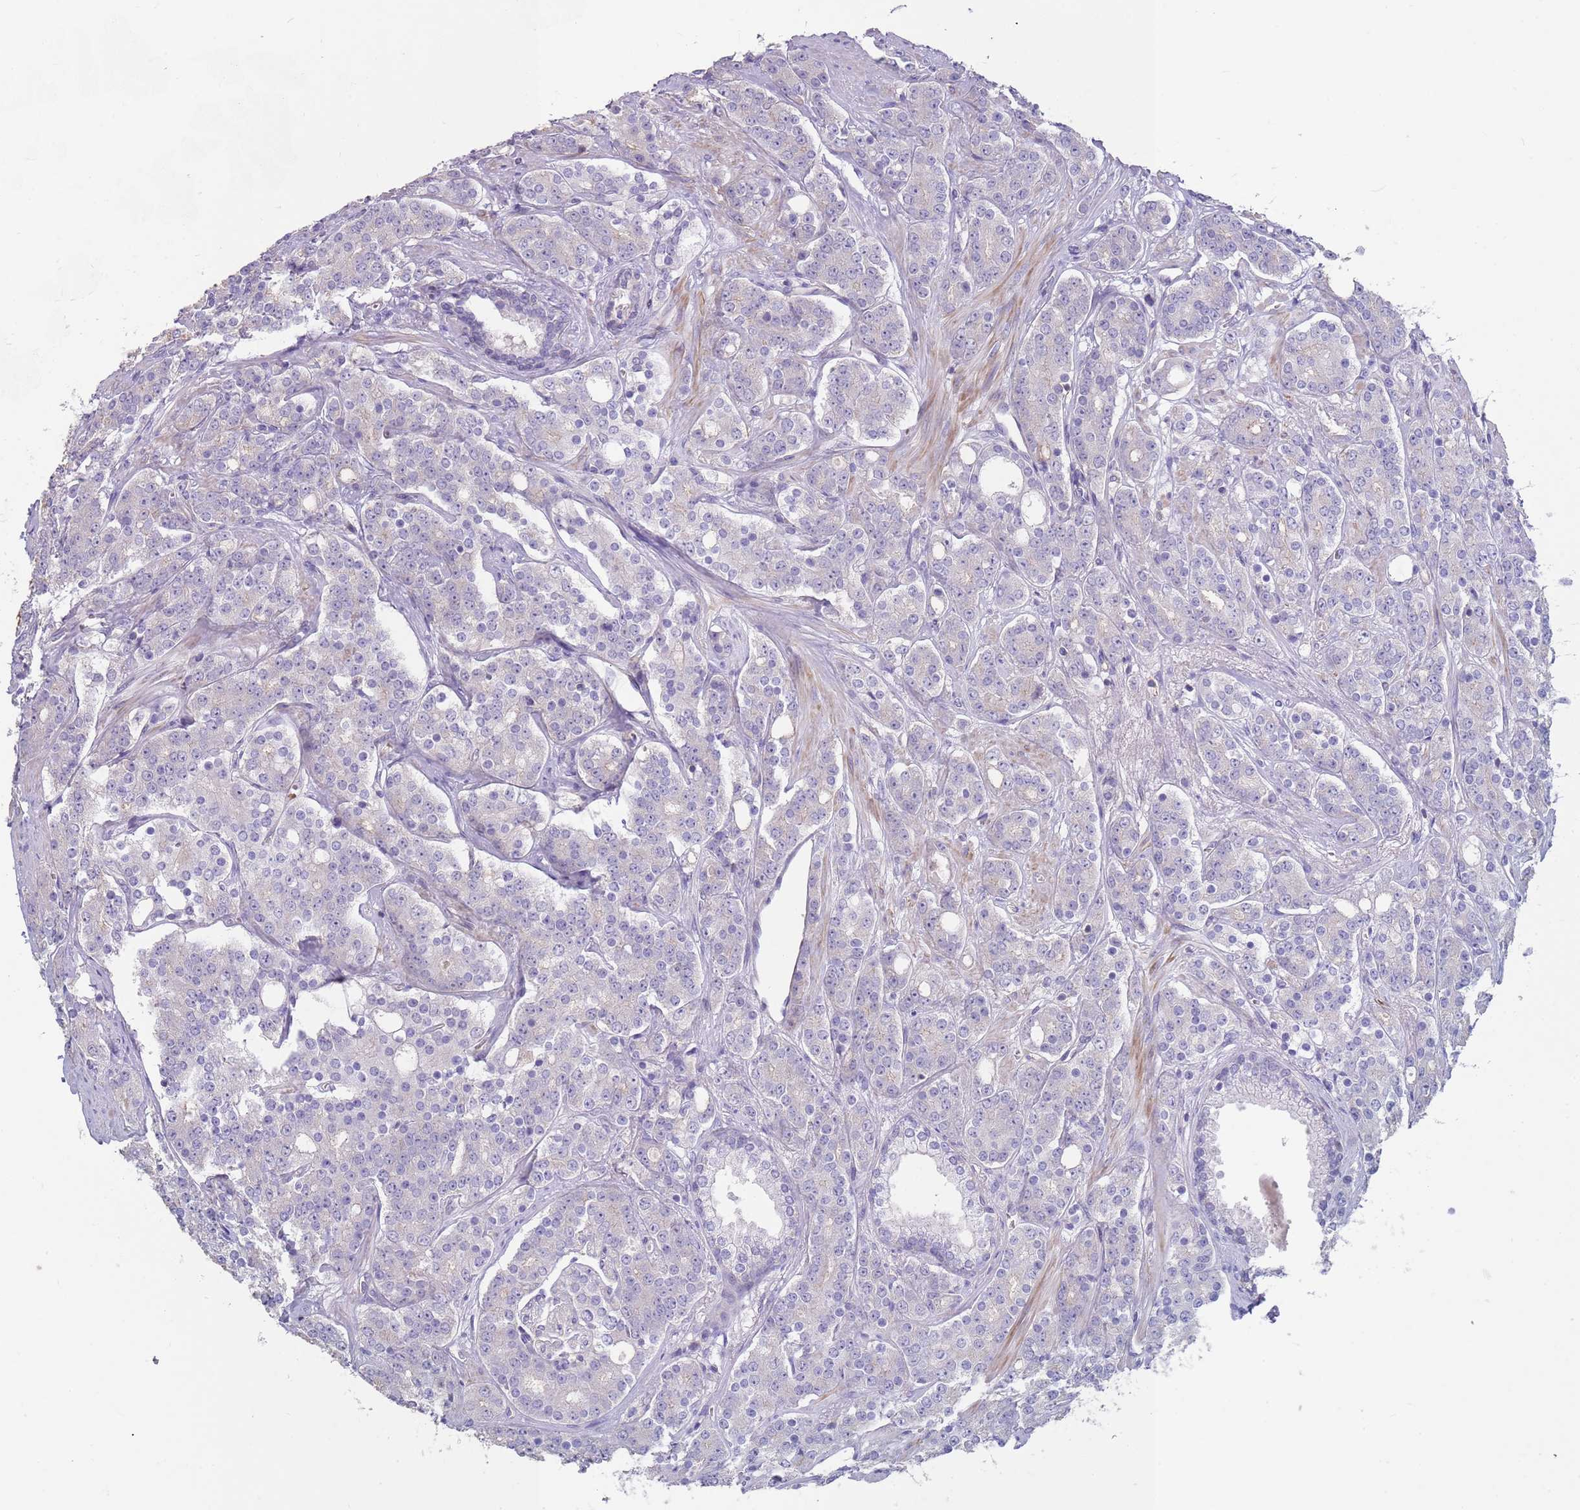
{"staining": {"intensity": "negative", "quantity": "none", "location": "none"}, "tissue": "prostate cancer", "cell_type": "Tumor cells", "image_type": "cancer", "snomed": [{"axis": "morphology", "description": "Adenocarcinoma, High grade"}, {"axis": "topography", "description": "Prostate"}], "caption": "Prostate cancer (adenocarcinoma (high-grade)) was stained to show a protein in brown. There is no significant expression in tumor cells.", "gene": "ZNF14", "patient": {"sex": "male", "age": 62}}